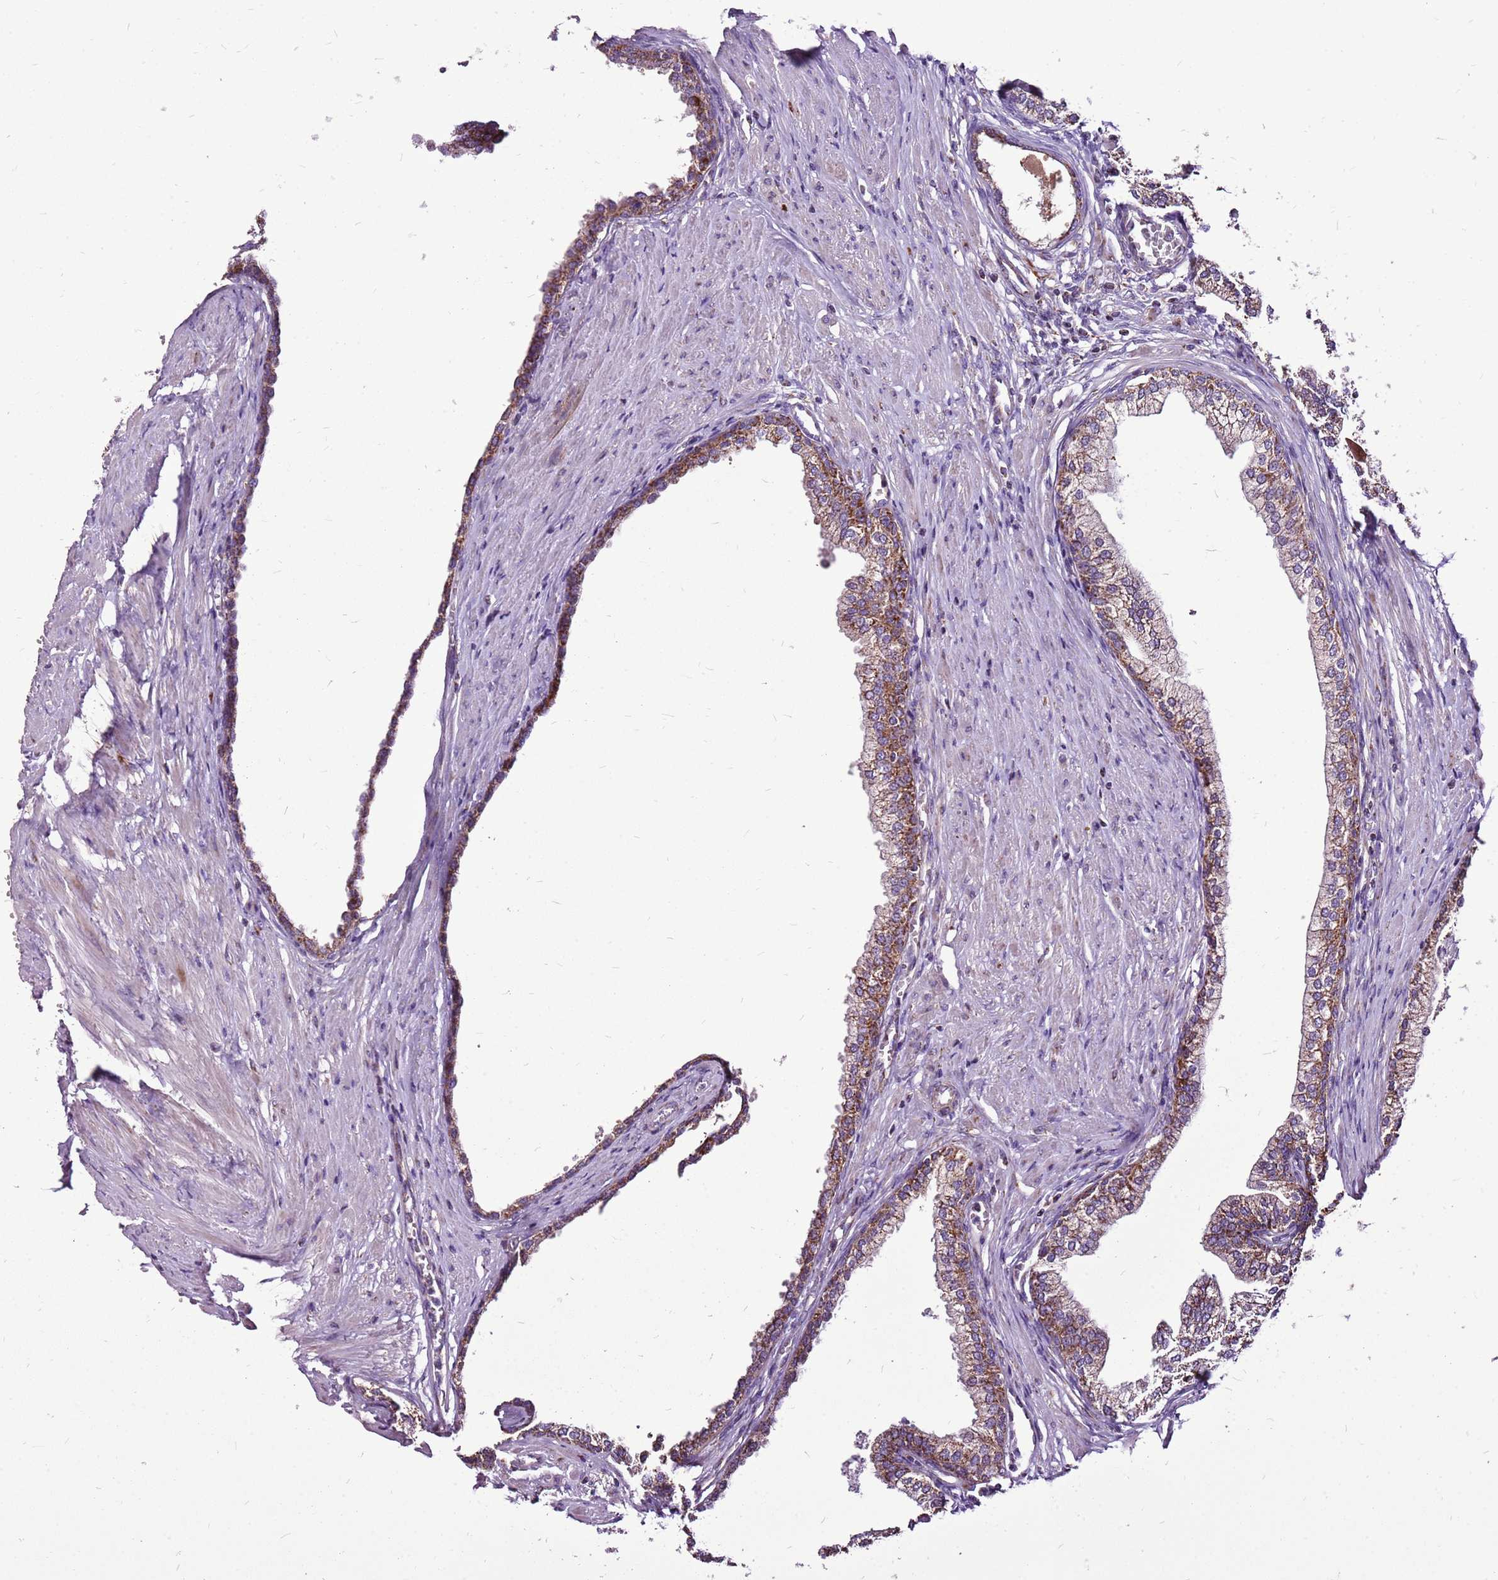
{"staining": {"intensity": "strong", "quantity": ">75%", "location": "cytoplasmic/membranous"}, "tissue": "prostate", "cell_type": "Glandular cells", "image_type": "normal", "snomed": [{"axis": "morphology", "description": "Normal tissue, NOS"}, {"axis": "morphology", "description": "Urothelial carcinoma, Low grade"}, {"axis": "topography", "description": "Urinary bladder"}, {"axis": "topography", "description": "Prostate"}], "caption": "An image showing strong cytoplasmic/membranous positivity in approximately >75% of glandular cells in unremarkable prostate, as visualized by brown immunohistochemical staining.", "gene": "GCDH", "patient": {"sex": "male", "age": 60}}